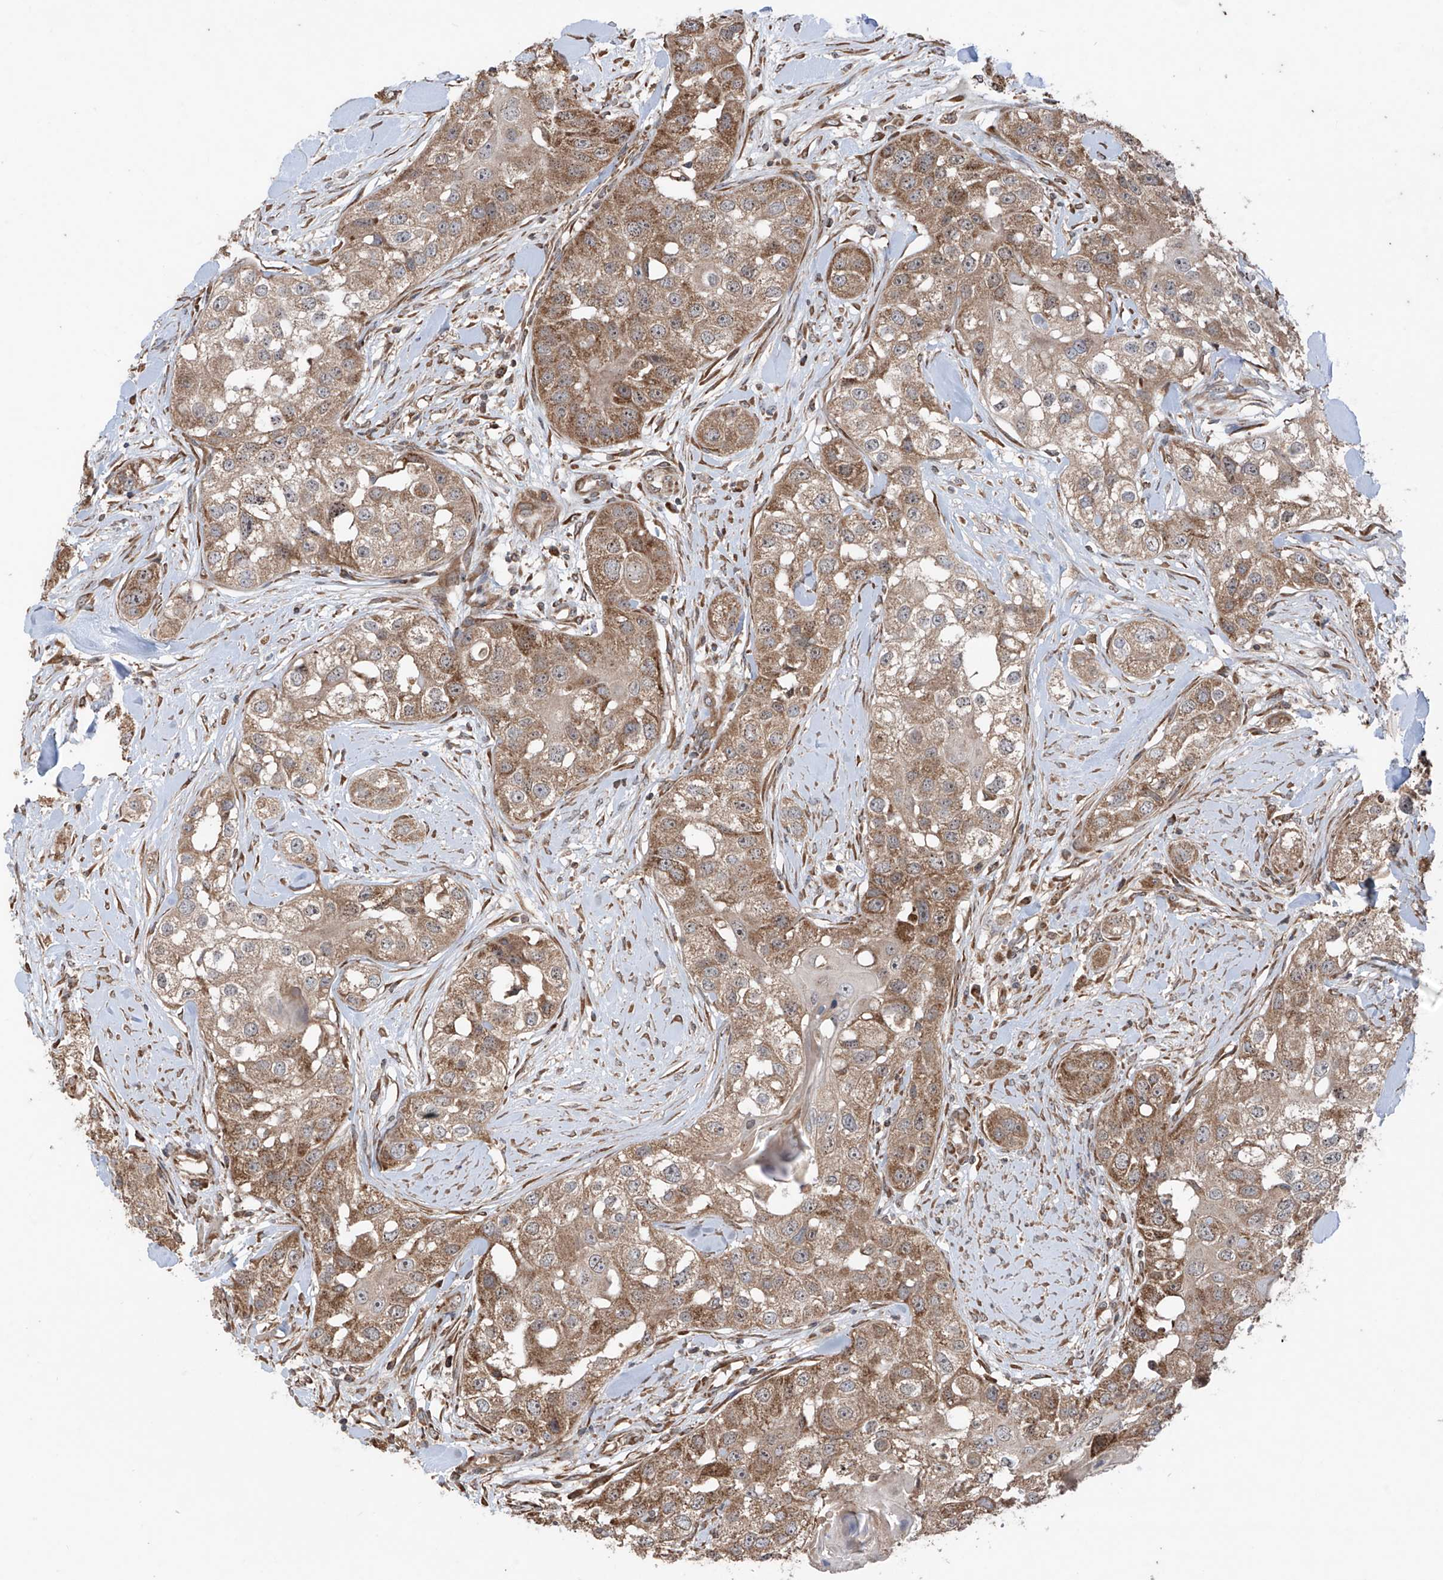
{"staining": {"intensity": "moderate", "quantity": ">75%", "location": "cytoplasmic/membranous"}, "tissue": "head and neck cancer", "cell_type": "Tumor cells", "image_type": "cancer", "snomed": [{"axis": "morphology", "description": "Normal tissue, NOS"}, {"axis": "morphology", "description": "Squamous cell carcinoma, NOS"}, {"axis": "topography", "description": "Skeletal muscle"}, {"axis": "topography", "description": "Head-Neck"}], "caption": "This histopathology image shows IHC staining of head and neck cancer, with medium moderate cytoplasmic/membranous expression in about >75% of tumor cells.", "gene": "SAMD3", "patient": {"sex": "male", "age": 51}}